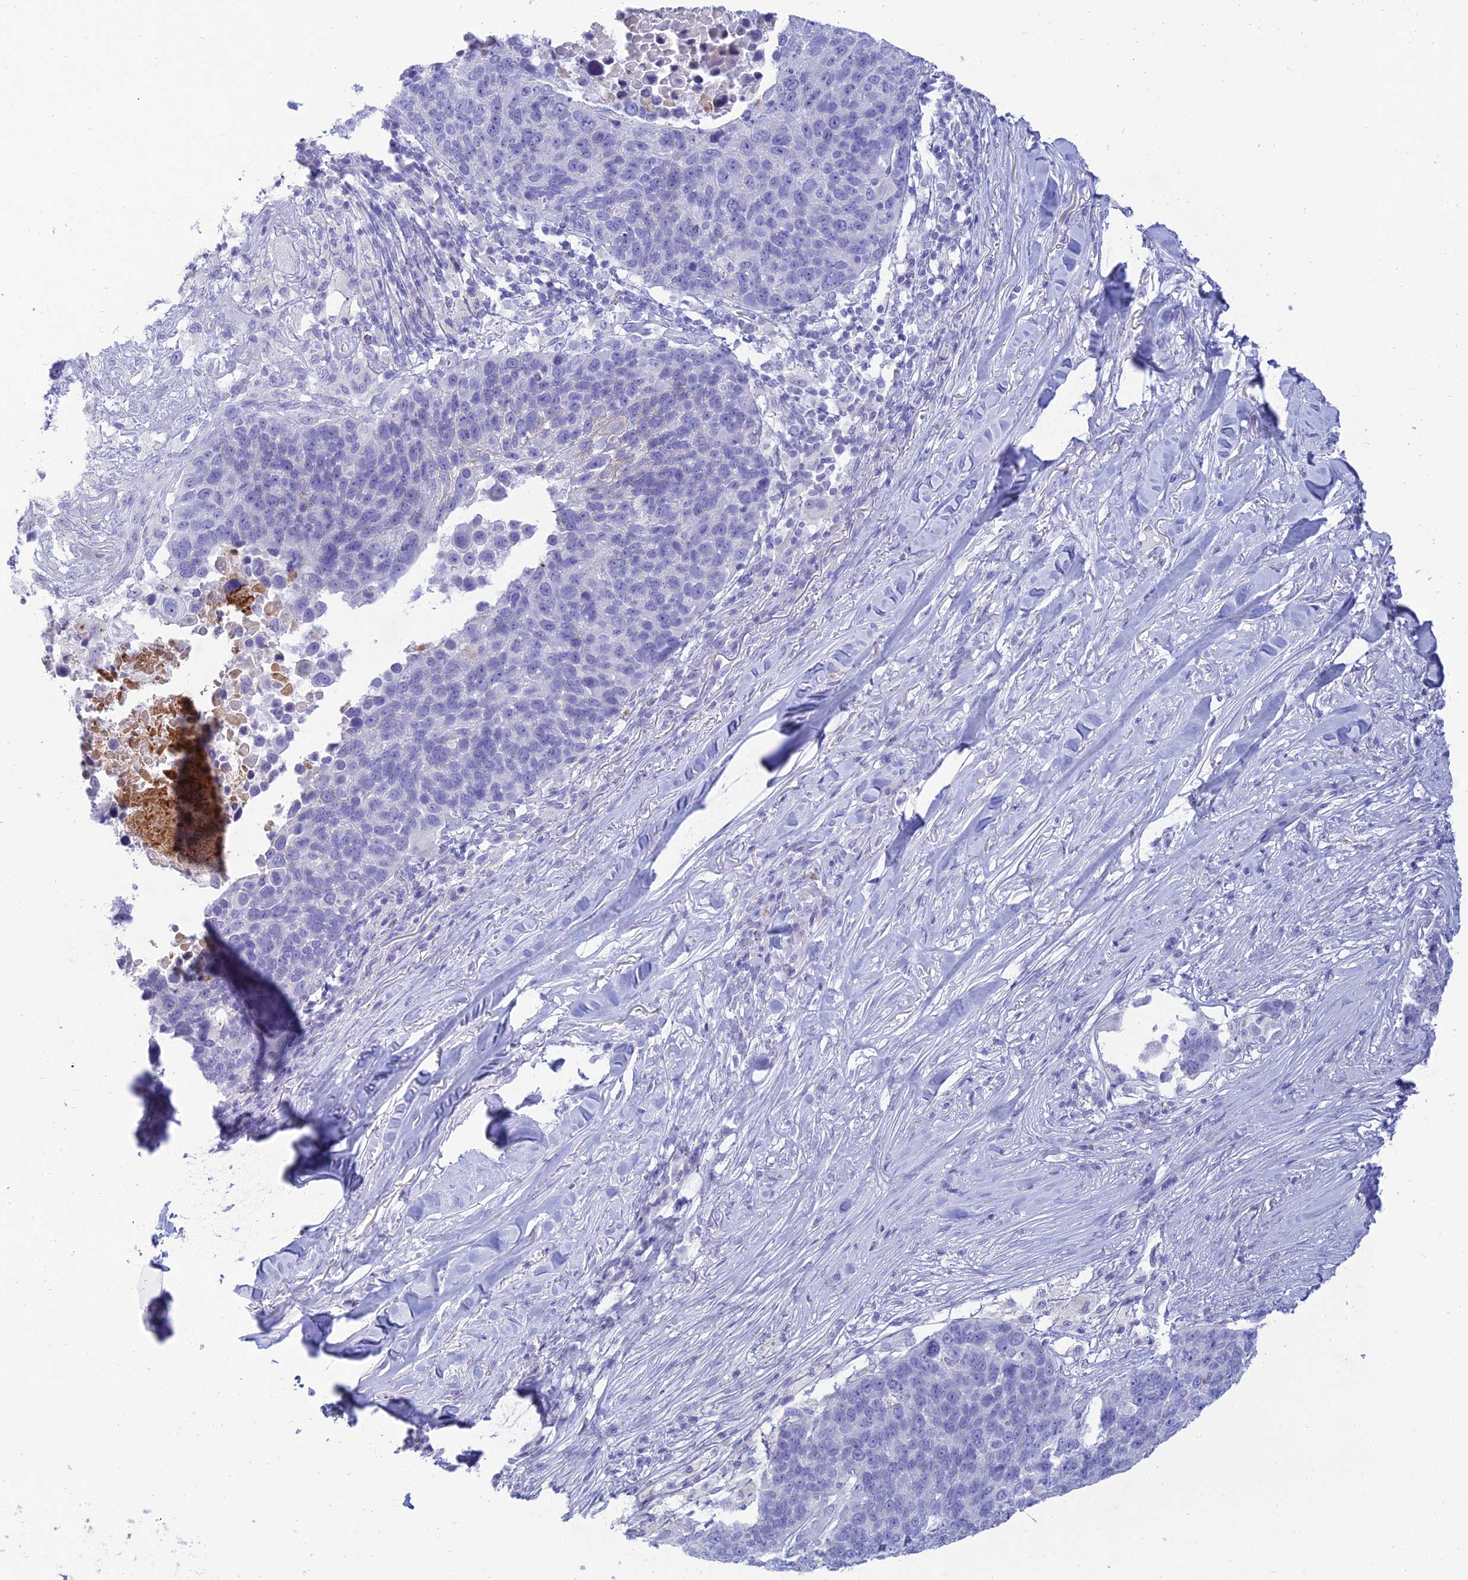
{"staining": {"intensity": "negative", "quantity": "none", "location": "none"}, "tissue": "lung cancer", "cell_type": "Tumor cells", "image_type": "cancer", "snomed": [{"axis": "morphology", "description": "Normal tissue, NOS"}, {"axis": "morphology", "description": "Squamous cell carcinoma, NOS"}, {"axis": "topography", "description": "Lymph node"}, {"axis": "topography", "description": "Lung"}], "caption": "An image of lung squamous cell carcinoma stained for a protein shows no brown staining in tumor cells.", "gene": "MAL2", "patient": {"sex": "male", "age": 66}}